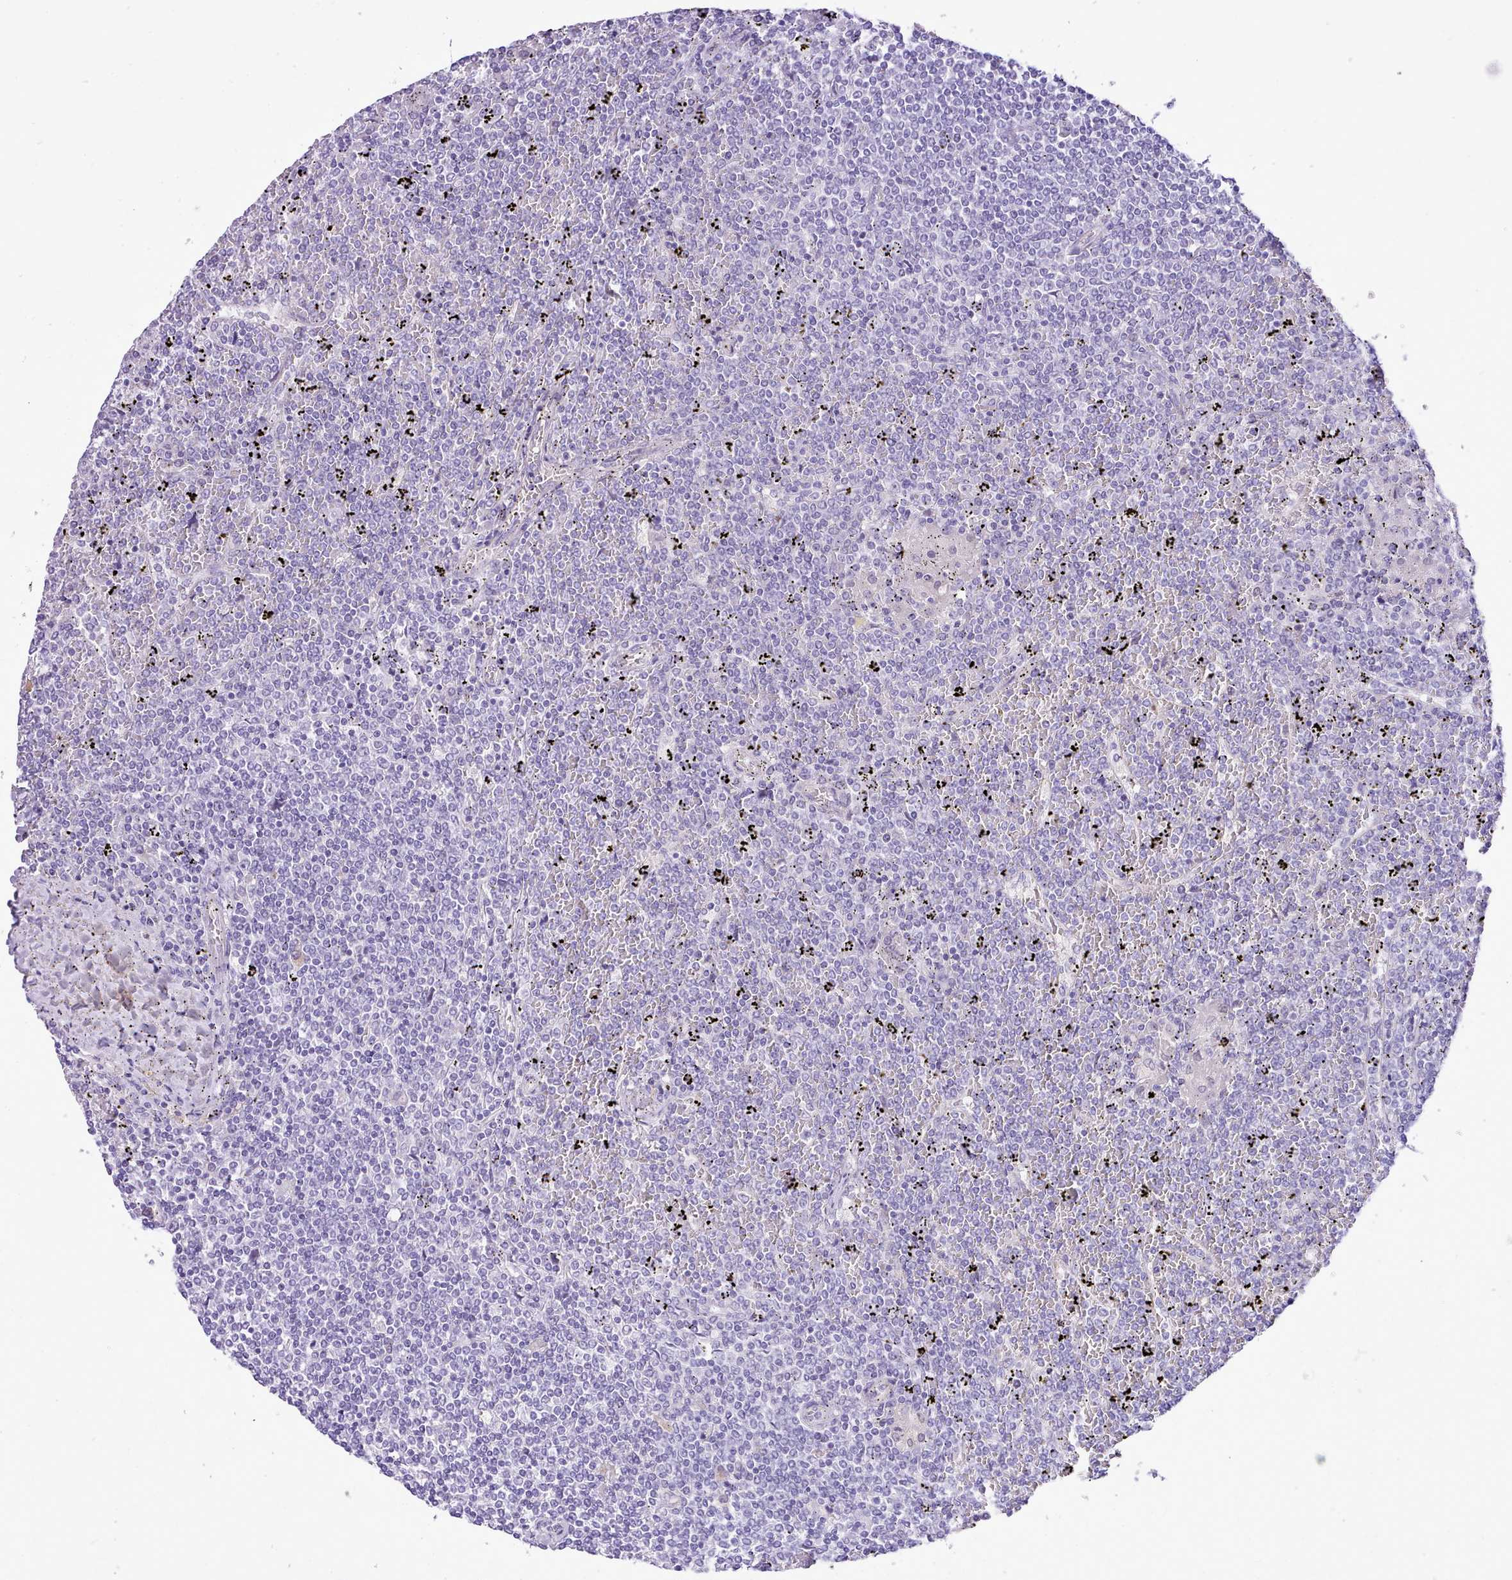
{"staining": {"intensity": "negative", "quantity": "none", "location": "none"}, "tissue": "lymphoma", "cell_type": "Tumor cells", "image_type": "cancer", "snomed": [{"axis": "morphology", "description": "Malignant lymphoma, non-Hodgkin's type, Low grade"}, {"axis": "topography", "description": "Spleen"}], "caption": "Tumor cells show no significant protein expression in lymphoma.", "gene": "LRRC37A", "patient": {"sex": "female", "age": 19}}